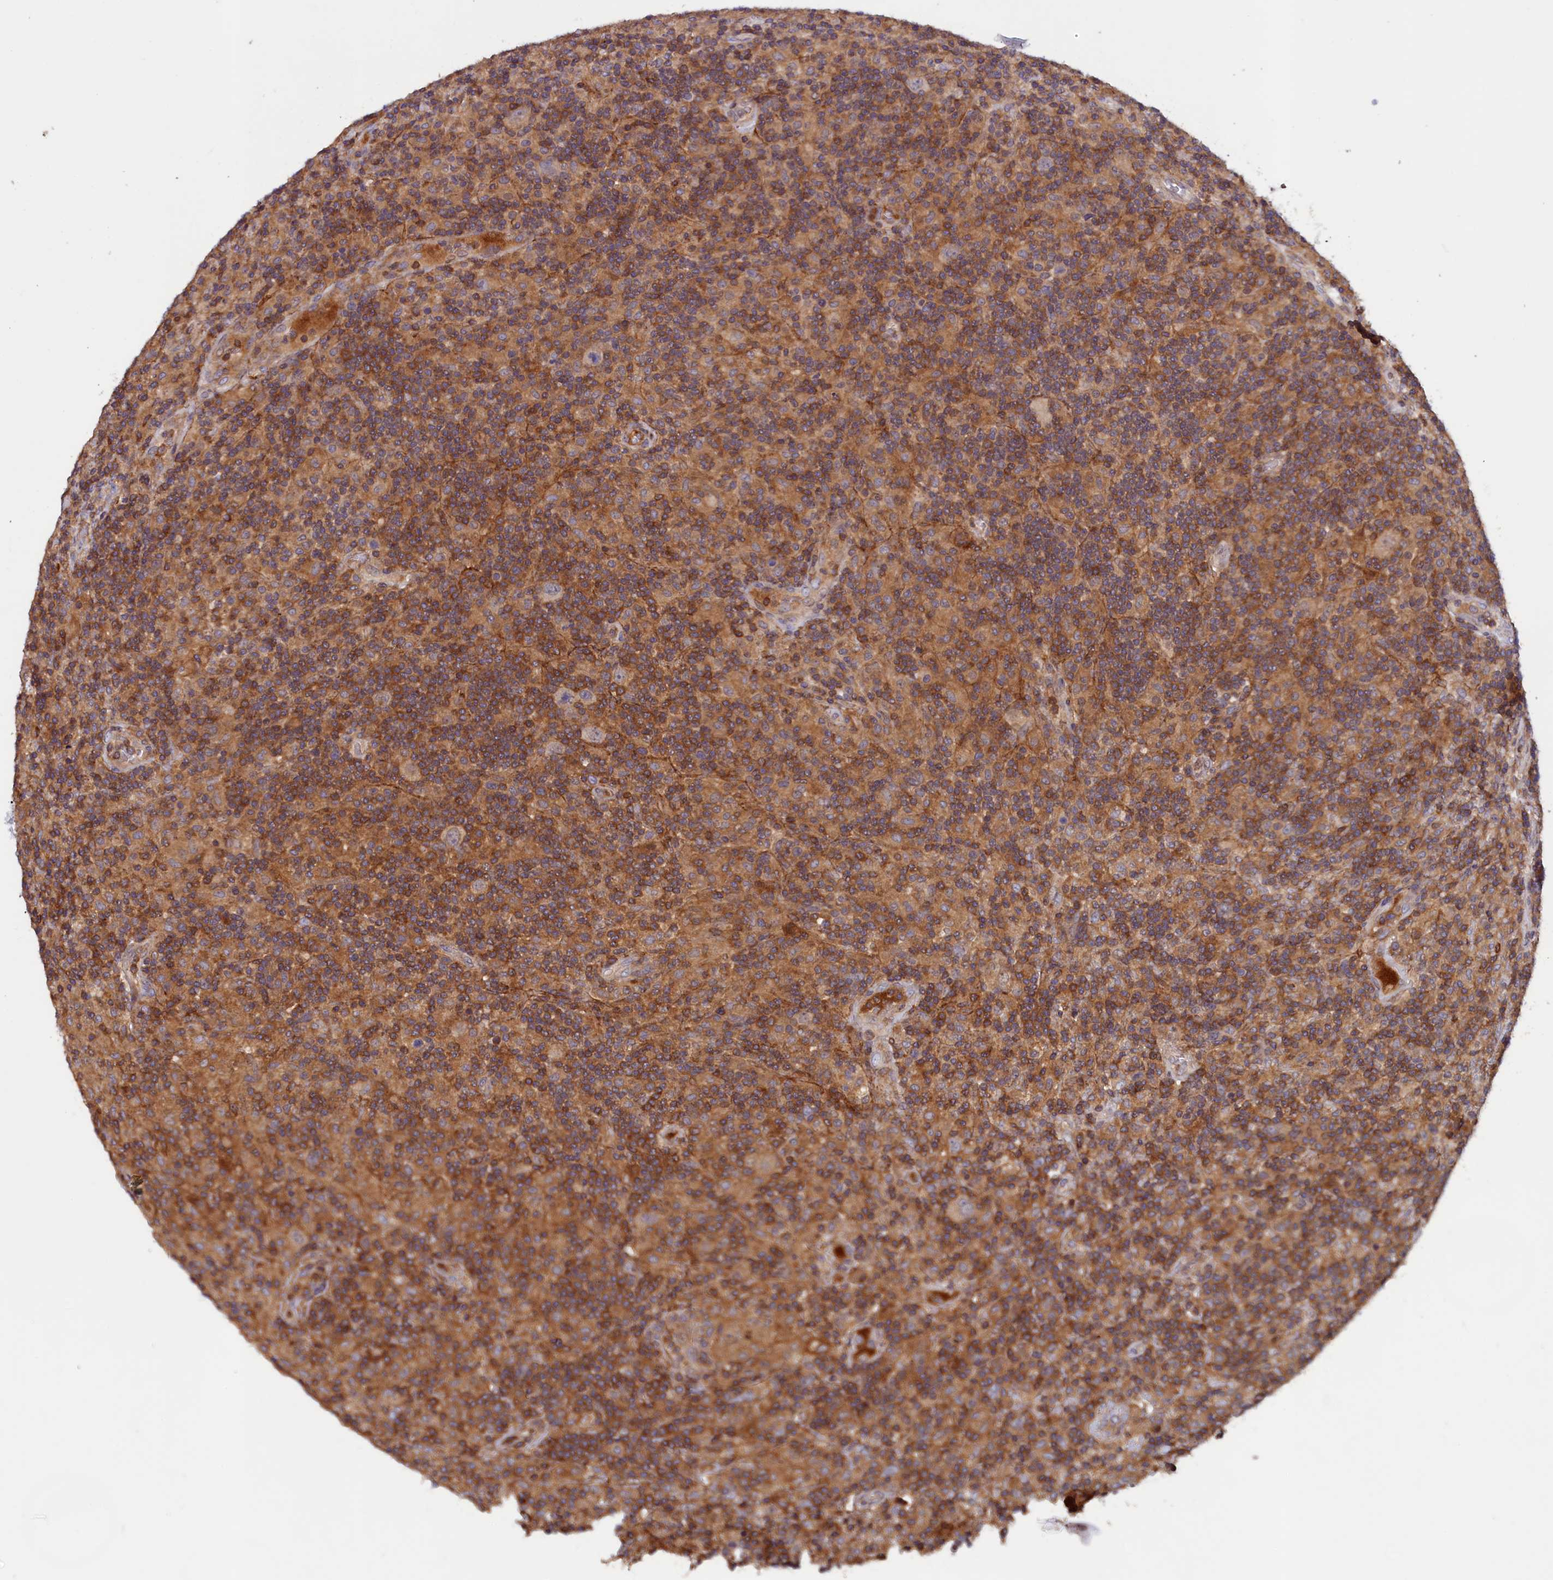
{"staining": {"intensity": "weak", "quantity": "<25%", "location": "cytoplasmic/membranous"}, "tissue": "lymphoma", "cell_type": "Tumor cells", "image_type": "cancer", "snomed": [{"axis": "morphology", "description": "Hodgkin's disease, NOS"}, {"axis": "topography", "description": "Lymph node"}], "caption": "Tumor cells are negative for protein expression in human lymphoma.", "gene": "DUOXA1", "patient": {"sex": "male", "age": 70}}